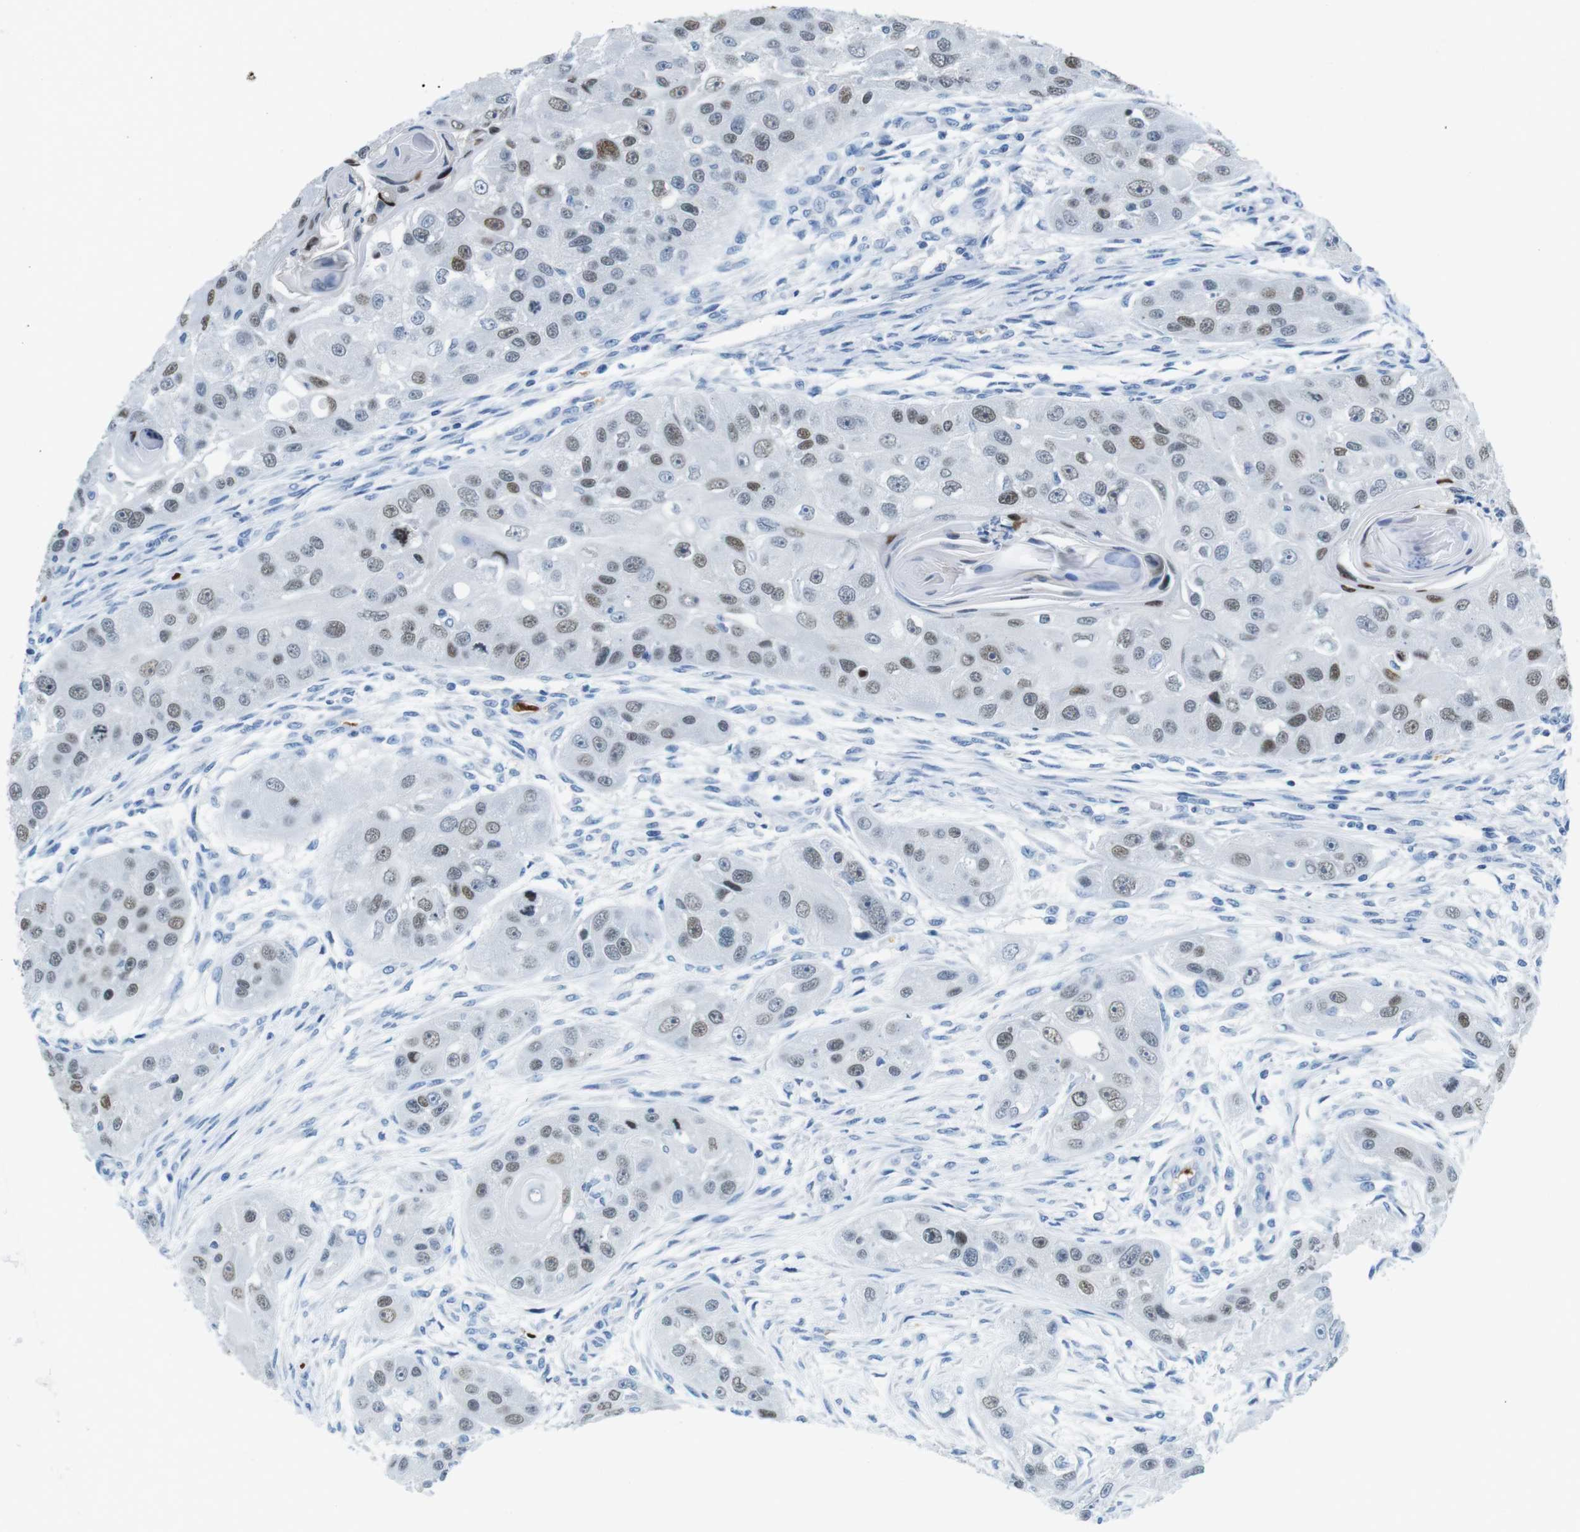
{"staining": {"intensity": "moderate", "quantity": "25%-75%", "location": "nuclear"}, "tissue": "head and neck cancer", "cell_type": "Tumor cells", "image_type": "cancer", "snomed": [{"axis": "morphology", "description": "Normal tissue, NOS"}, {"axis": "morphology", "description": "Squamous cell carcinoma, NOS"}, {"axis": "topography", "description": "Skeletal muscle"}, {"axis": "topography", "description": "Head-Neck"}], "caption": "Head and neck cancer was stained to show a protein in brown. There is medium levels of moderate nuclear staining in about 25%-75% of tumor cells.", "gene": "TFAP2C", "patient": {"sex": "male", "age": 51}}